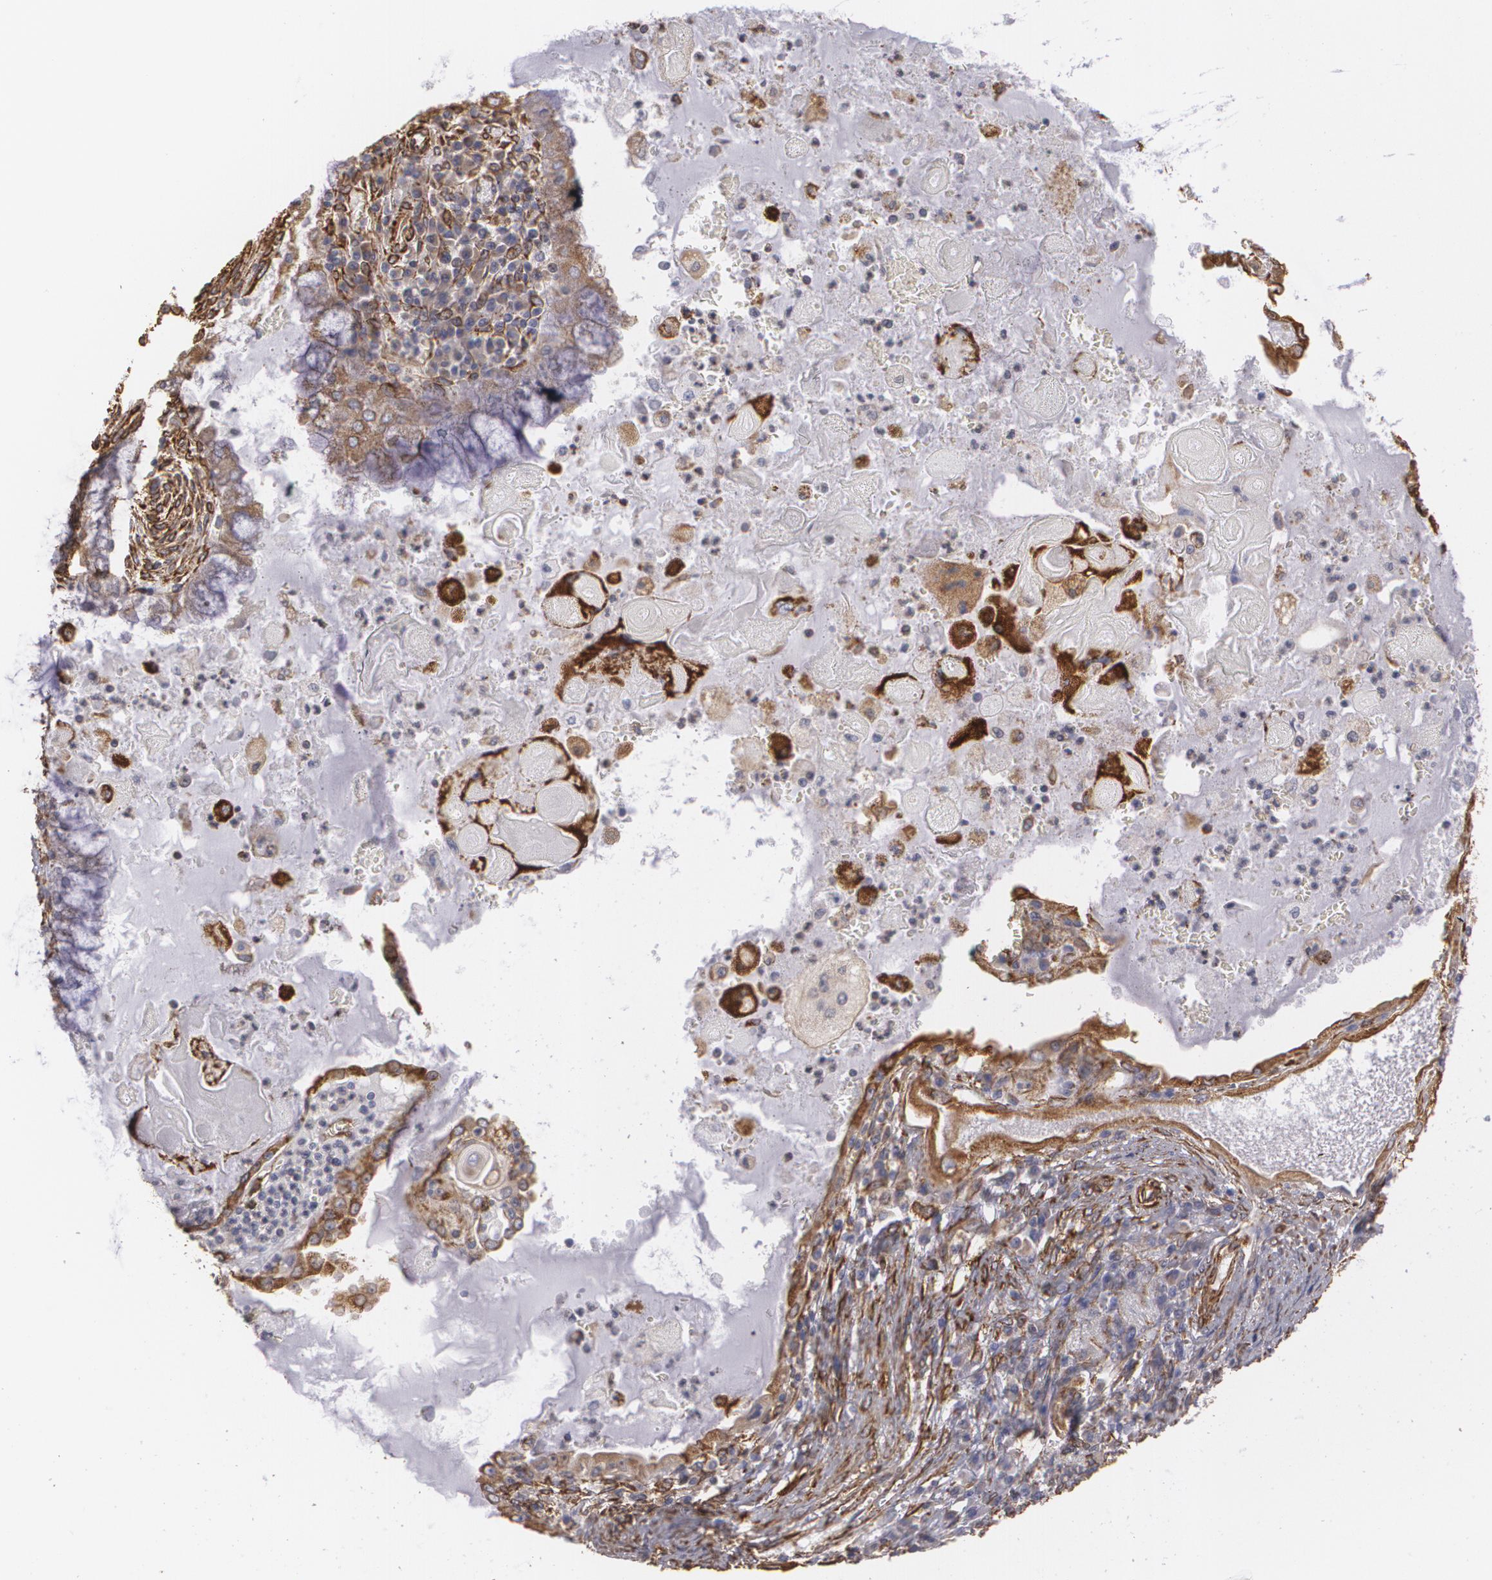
{"staining": {"intensity": "weak", "quantity": "25%-75%", "location": "cytoplasmic/membranous"}, "tissue": "endometrial cancer", "cell_type": "Tumor cells", "image_type": "cancer", "snomed": [{"axis": "morphology", "description": "Adenocarcinoma, NOS"}, {"axis": "topography", "description": "Endometrium"}], "caption": "Endometrial cancer (adenocarcinoma) stained with a brown dye demonstrates weak cytoplasmic/membranous positive expression in about 25%-75% of tumor cells.", "gene": "CYB5R3", "patient": {"sex": "female", "age": 79}}